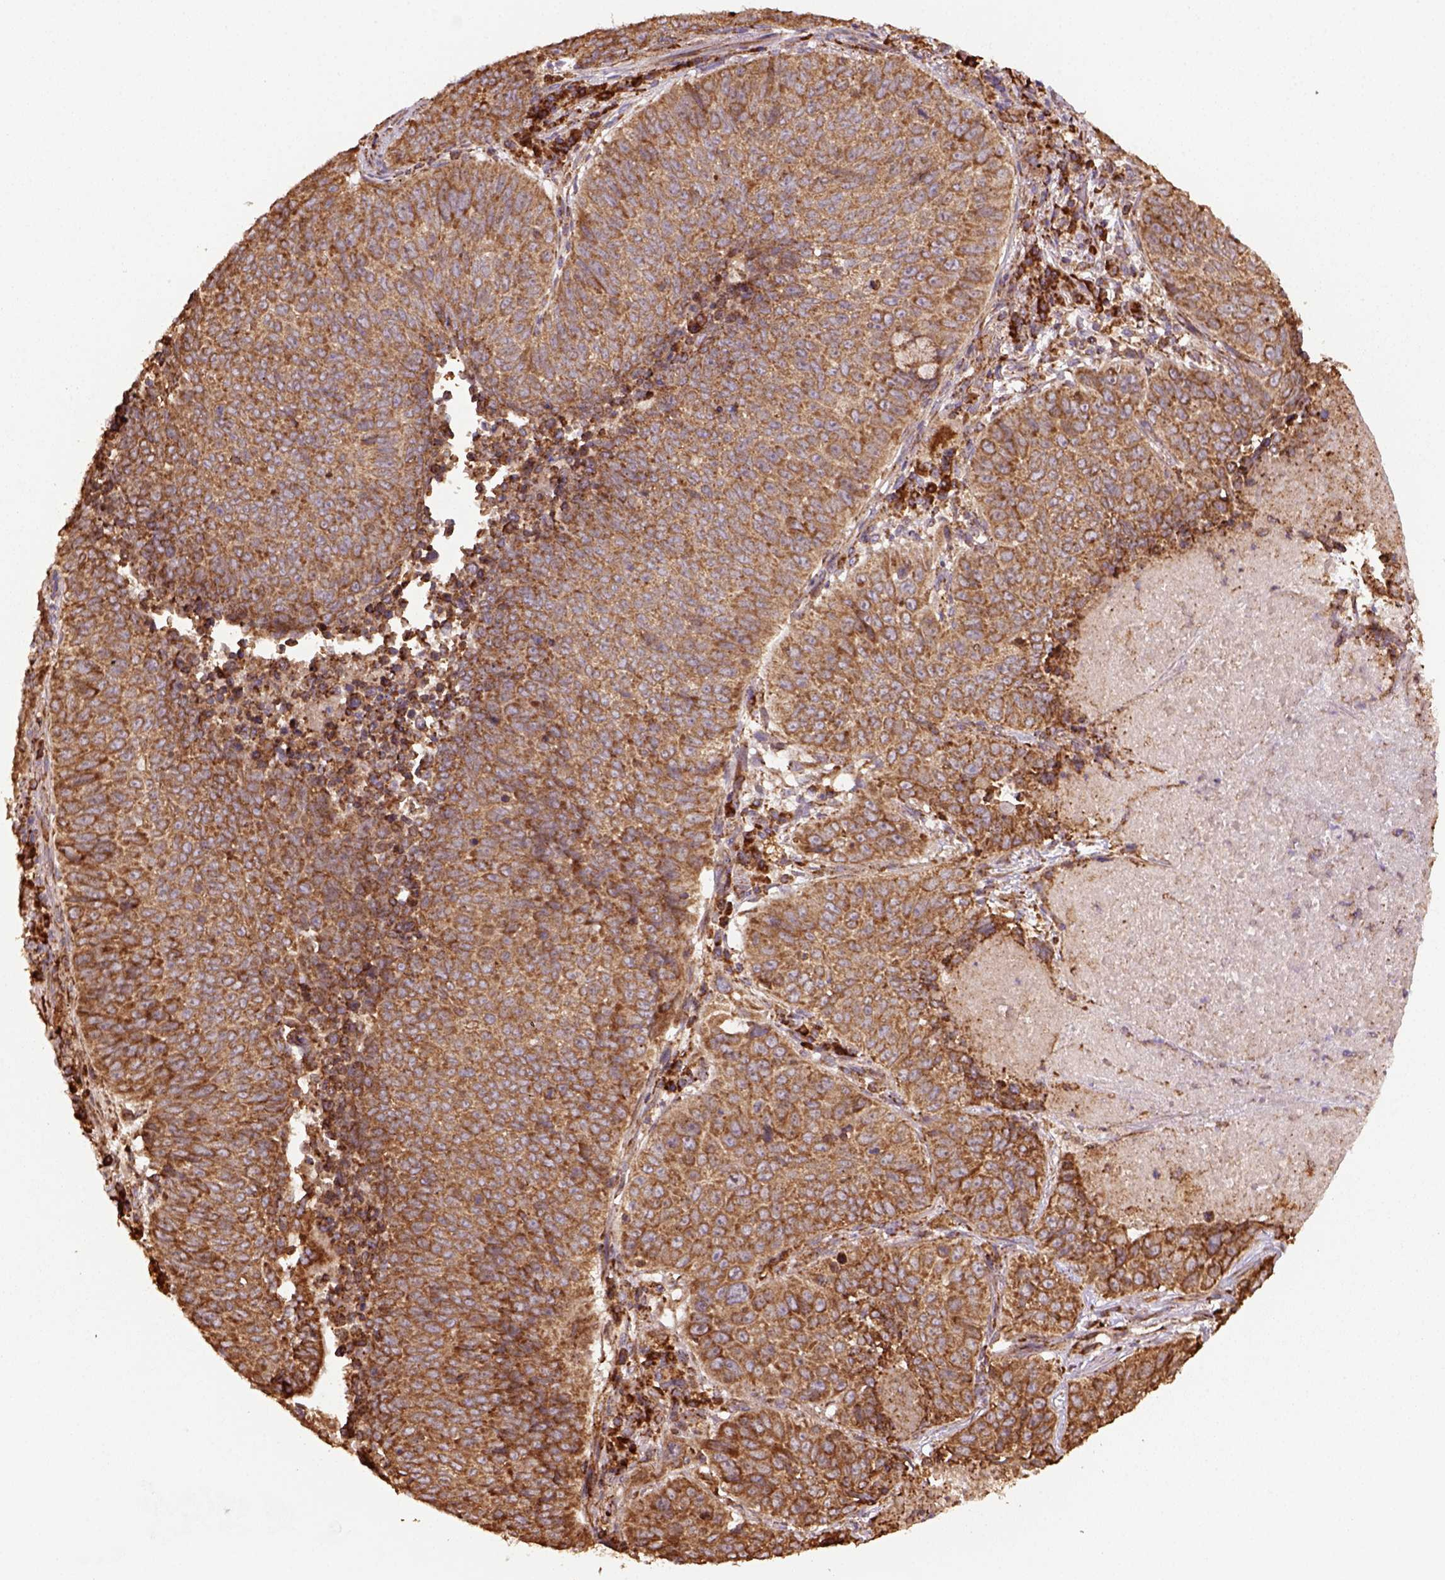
{"staining": {"intensity": "moderate", "quantity": ">75%", "location": "cytoplasmic/membranous"}, "tissue": "lung cancer", "cell_type": "Tumor cells", "image_type": "cancer", "snomed": [{"axis": "morphology", "description": "Normal tissue, NOS"}, {"axis": "morphology", "description": "Squamous cell carcinoma, NOS"}, {"axis": "topography", "description": "Bronchus"}, {"axis": "topography", "description": "Lung"}], "caption": "This is an image of IHC staining of lung squamous cell carcinoma, which shows moderate expression in the cytoplasmic/membranous of tumor cells.", "gene": "MAPK8IP3", "patient": {"sex": "male", "age": 64}}